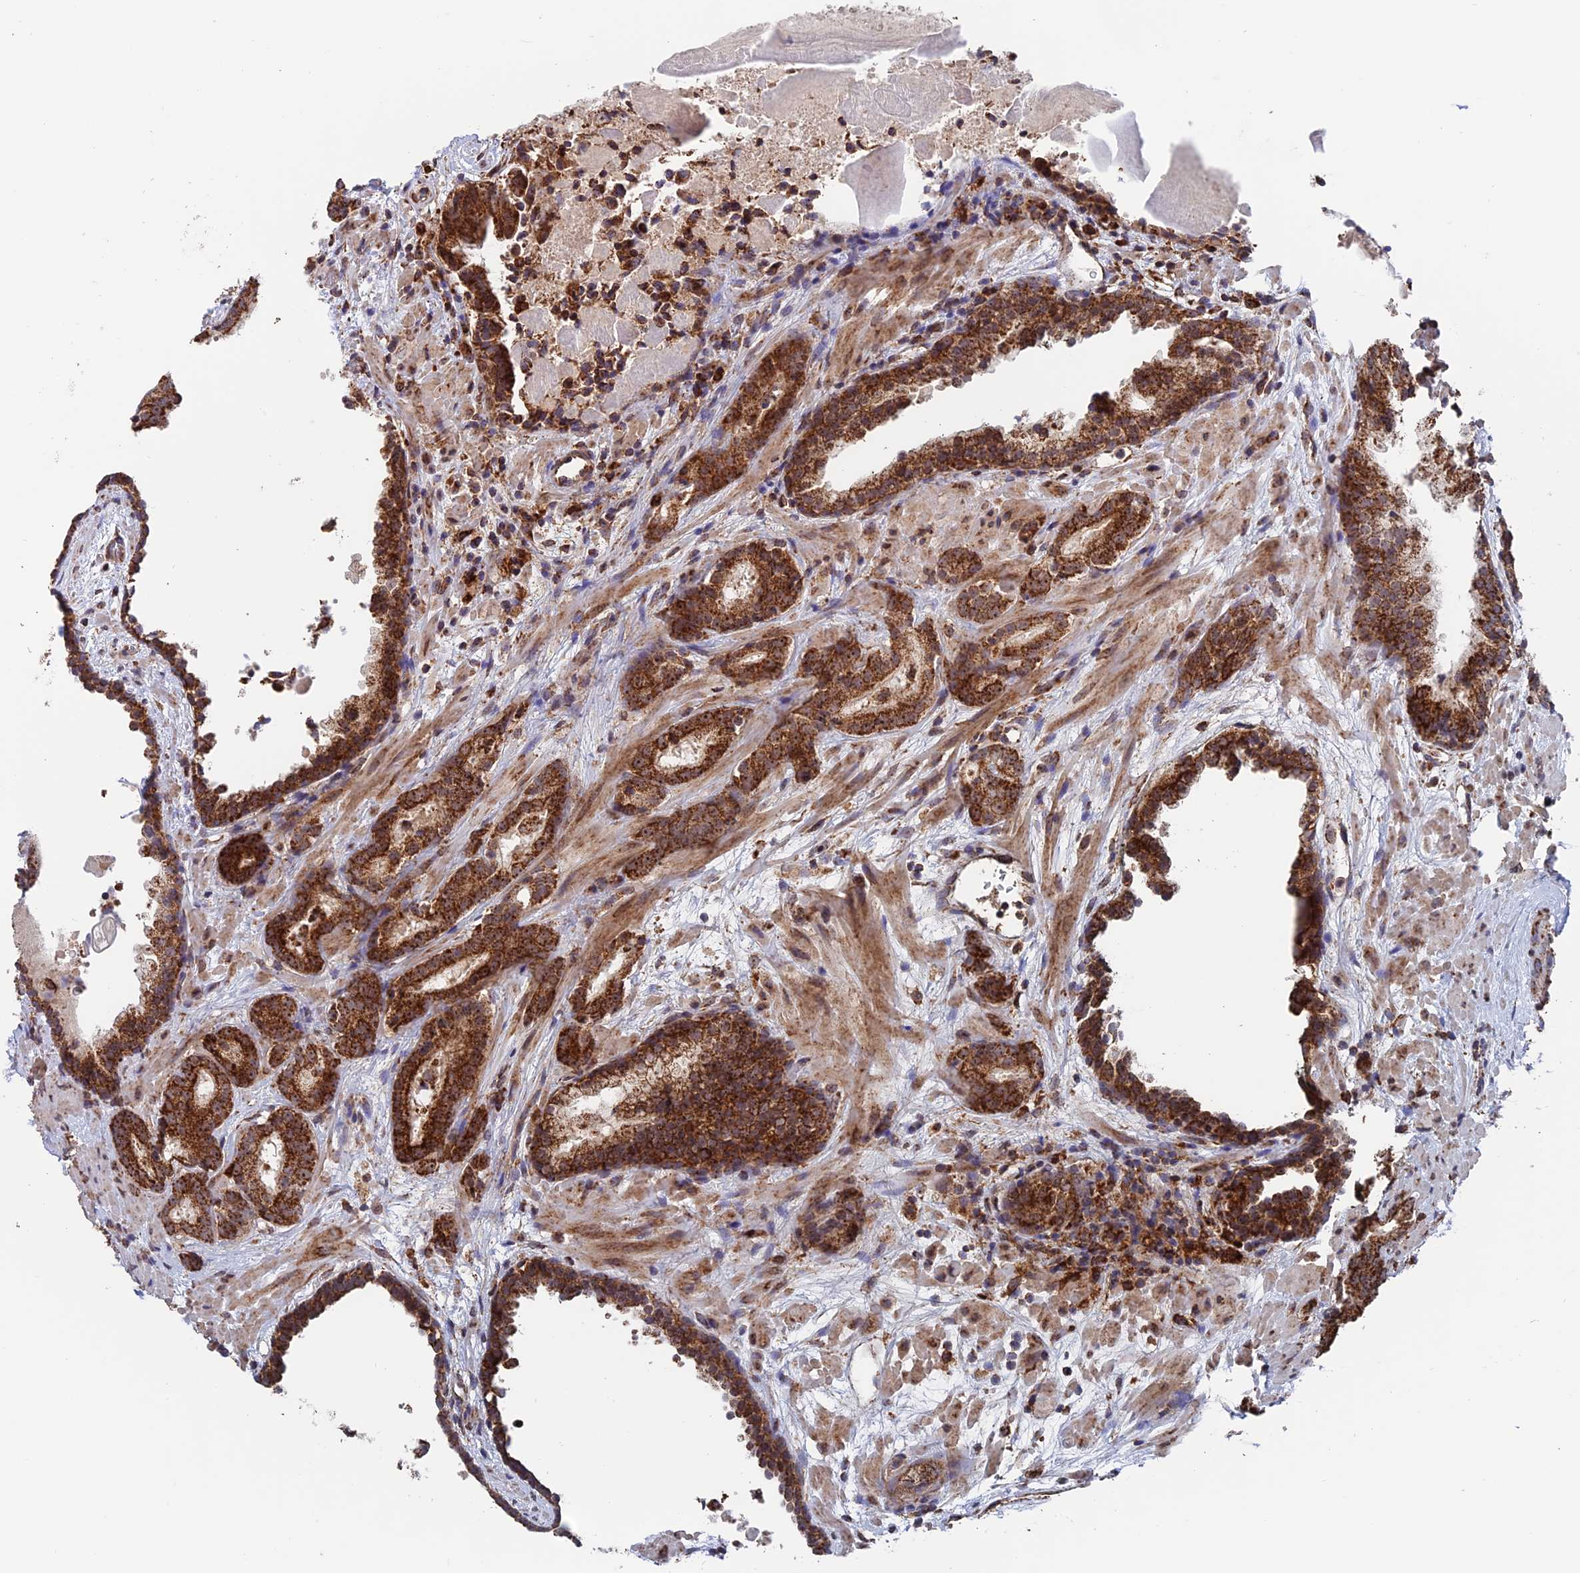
{"staining": {"intensity": "strong", "quantity": ">75%", "location": "cytoplasmic/membranous"}, "tissue": "prostate cancer", "cell_type": "Tumor cells", "image_type": "cancer", "snomed": [{"axis": "morphology", "description": "Adenocarcinoma, High grade"}, {"axis": "topography", "description": "Prostate"}], "caption": "Human prostate high-grade adenocarcinoma stained with a protein marker shows strong staining in tumor cells.", "gene": "DTYMK", "patient": {"sex": "male", "age": 57}}